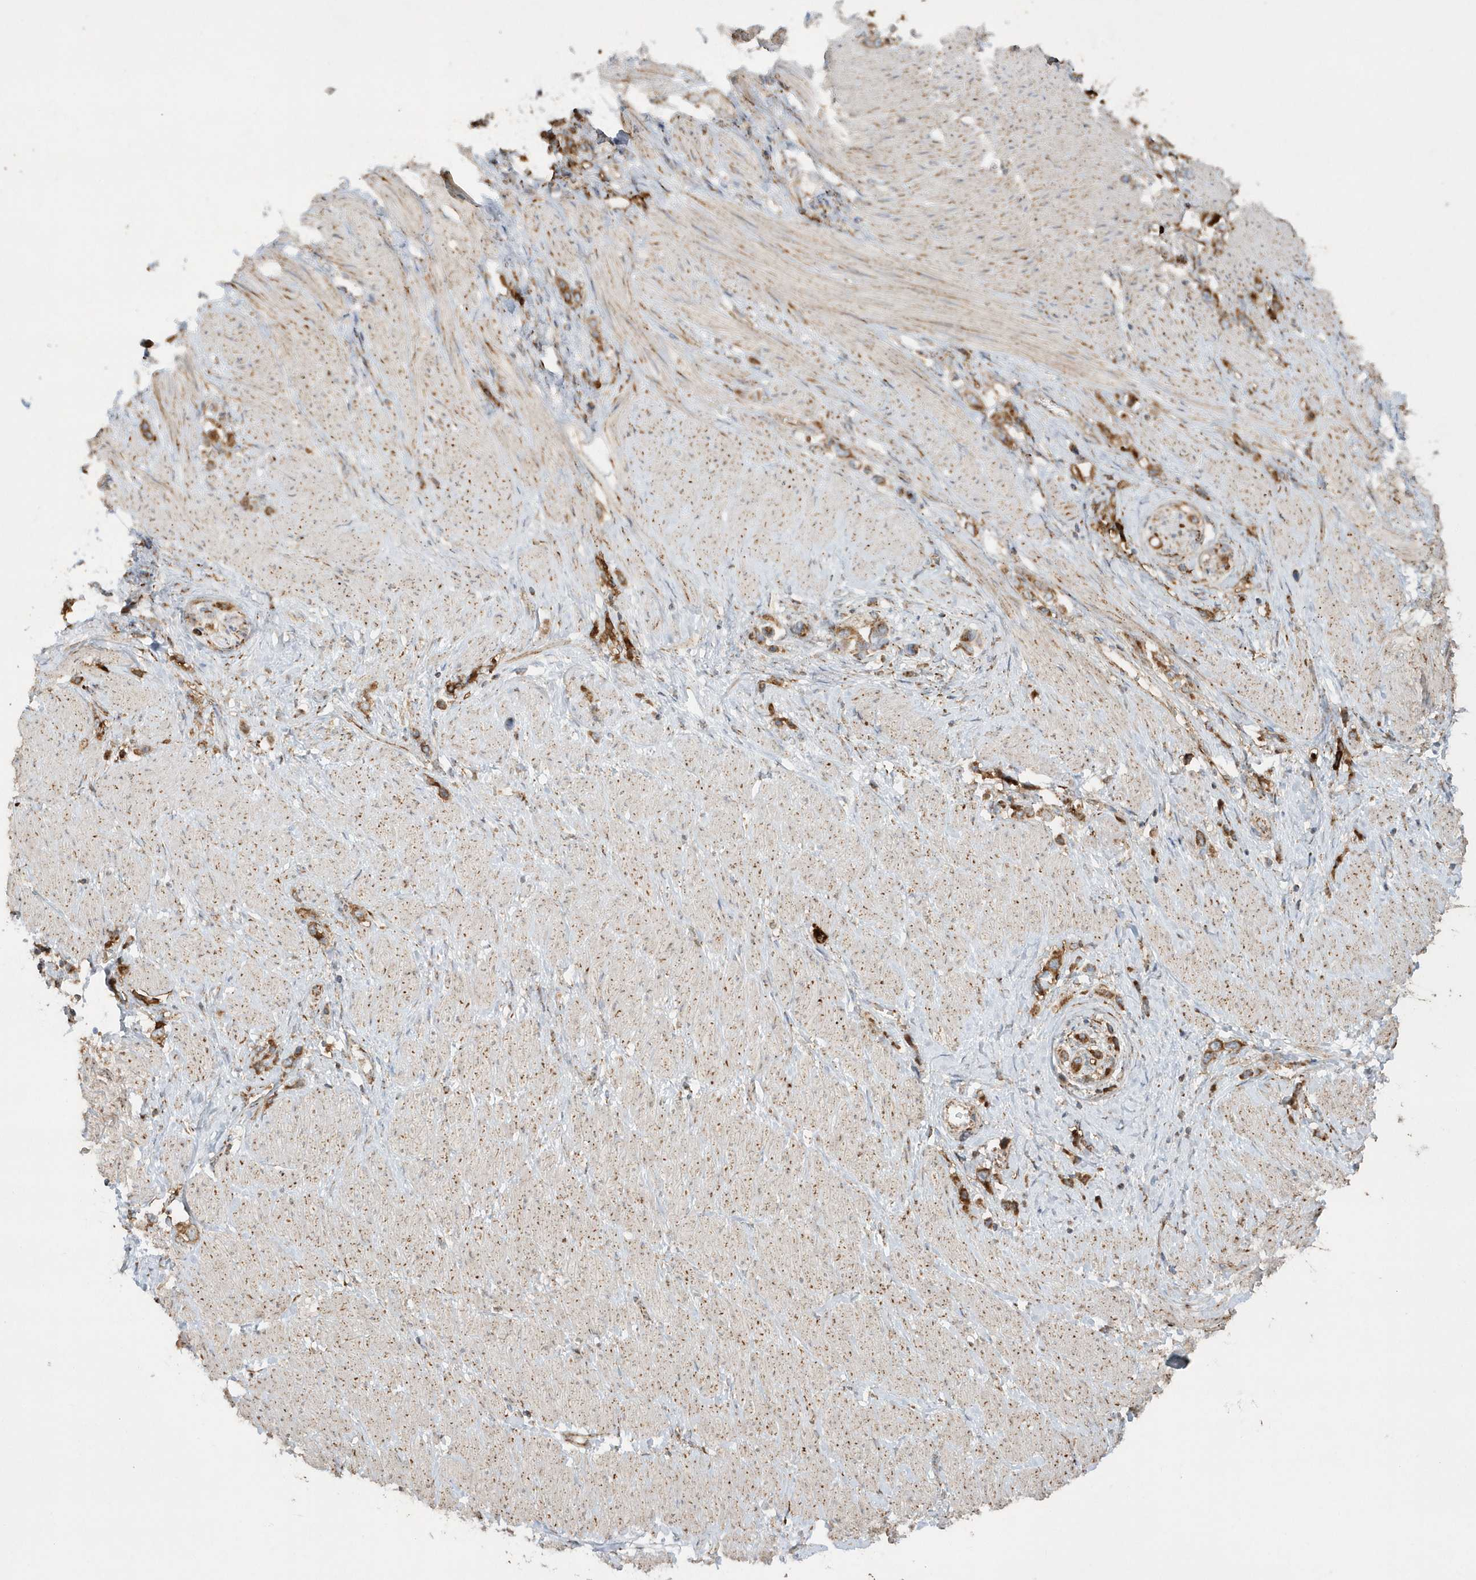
{"staining": {"intensity": "strong", "quantity": ">75%", "location": "cytoplasmic/membranous"}, "tissue": "stomach cancer", "cell_type": "Tumor cells", "image_type": "cancer", "snomed": [{"axis": "morphology", "description": "Normal tissue, NOS"}, {"axis": "morphology", "description": "Adenocarcinoma, NOS"}, {"axis": "topography", "description": "Stomach, upper"}, {"axis": "topography", "description": "Stomach"}], "caption": "Immunohistochemical staining of human stomach cancer (adenocarcinoma) displays high levels of strong cytoplasmic/membranous protein expression in about >75% of tumor cells.", "gene": "SH3BP2", "patient": {"sex": "female", "age": 65}}